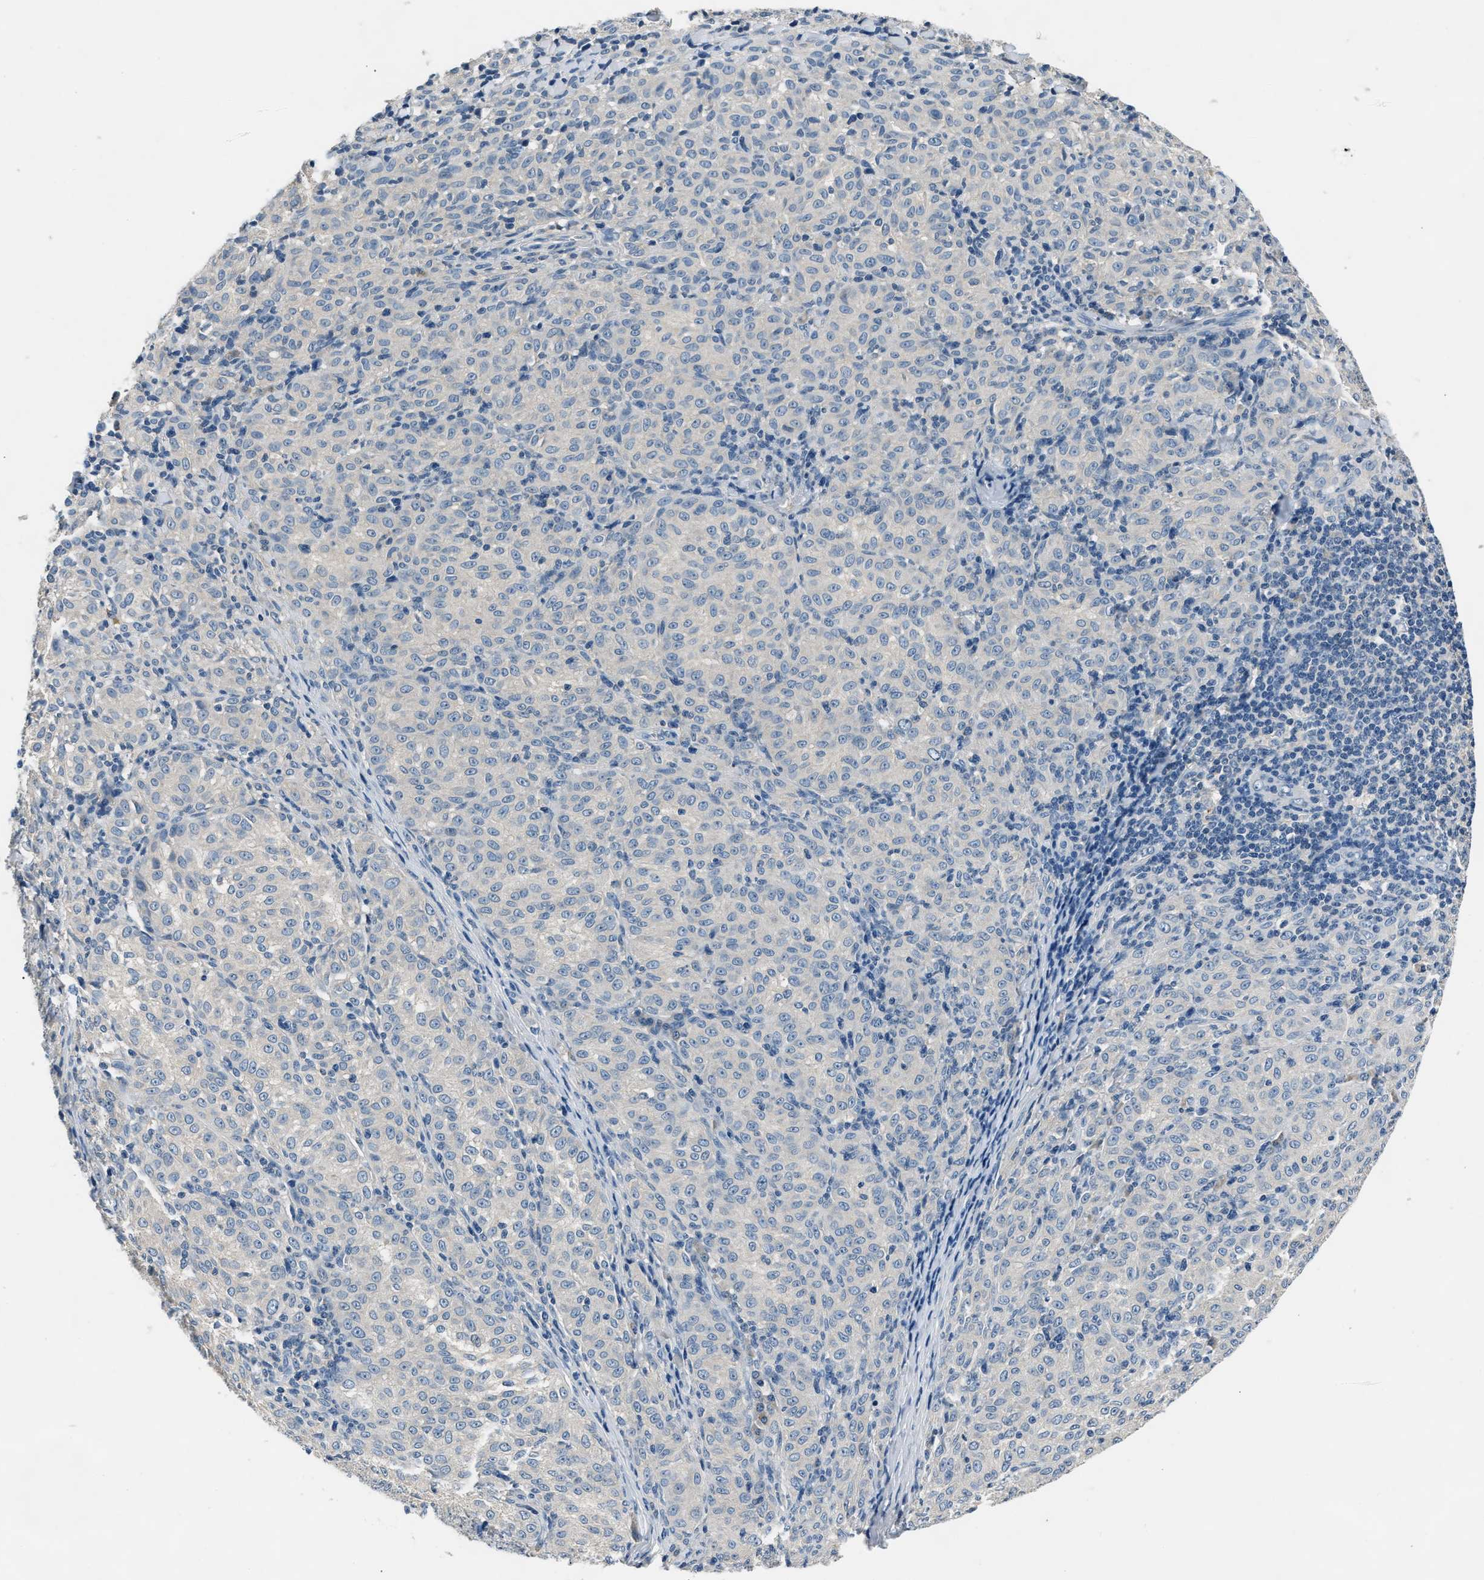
{"staining": {"intensity": "negative", "quantity": "none", "location": "none"}, "tissue": "melanoma", "cell_type": "Tumor cells", "image_type": "cancer", "snomed": [{"axis": "morphology", "description": "Malignant melanoma, NOS"}, {"axis": "topography", "description": "Skin"}], "caption": "IHC image of melanoma stained for a protein (brown), which shows no staining in tumor cells. (Brightfield microscopy of DAB immunohistochemistry (IHC) at high magnification).", "gene": "INHA", "patient": {"sex": "female", "age": 72}}